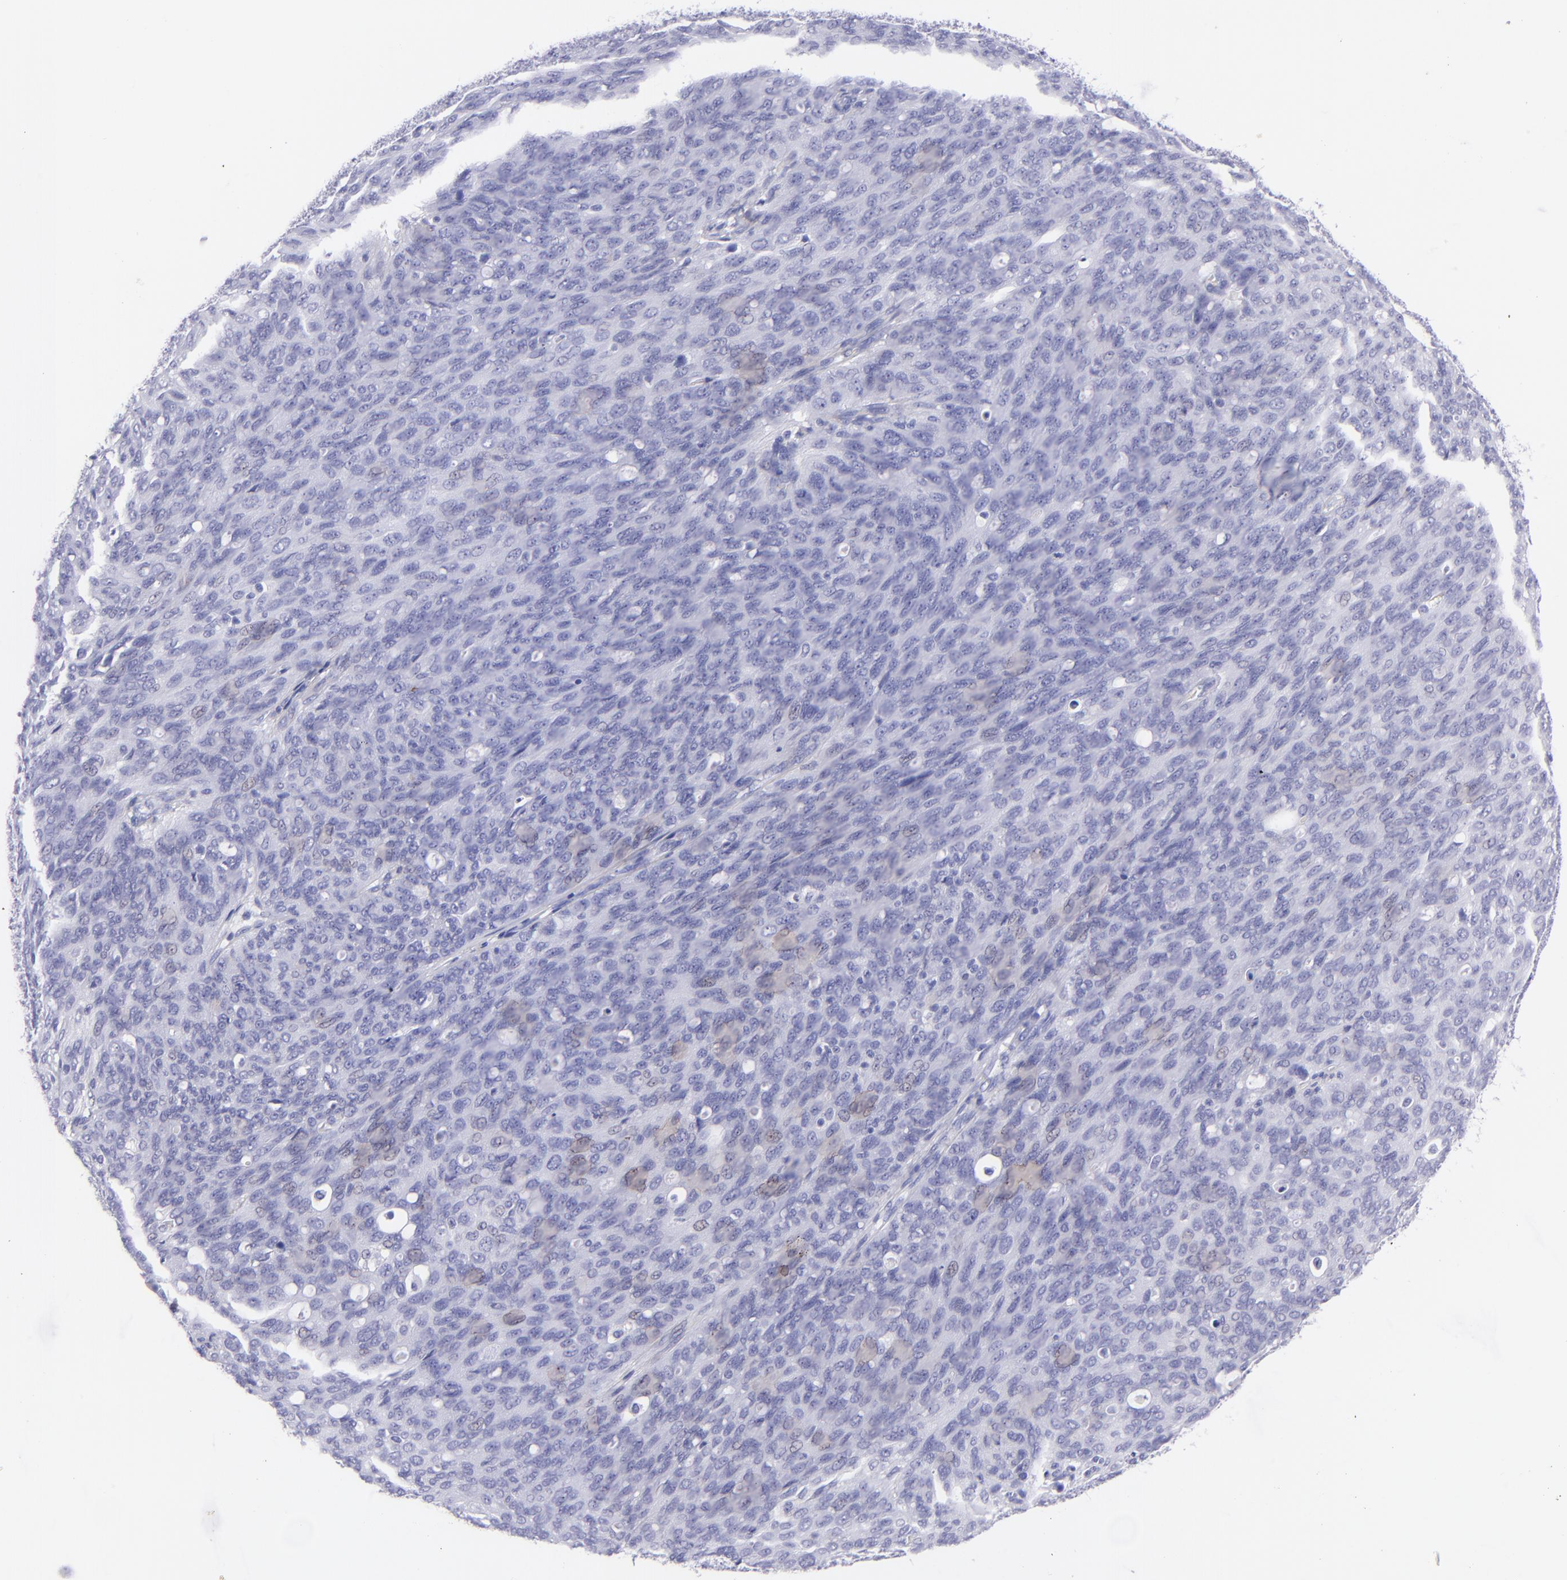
{"staining": {"intensity": "negative", "quantity": "none", "location": "none"}, "tissue": "ovarian cancer", "cell_type": "Tumor cells", "image_type": "cancer", "snomed": [{"axis": "morphology", "description": "Carcinoma, endometroid"}, {"axis": "topography", "description": "Ovary"}], "caption": "High power microscopy image of an IHC histopathology image of ovarian cancer, revealing no significant positivity in tumor cells.", "gene": "PIP", "patient": {"sex": "female", "age": 60}}